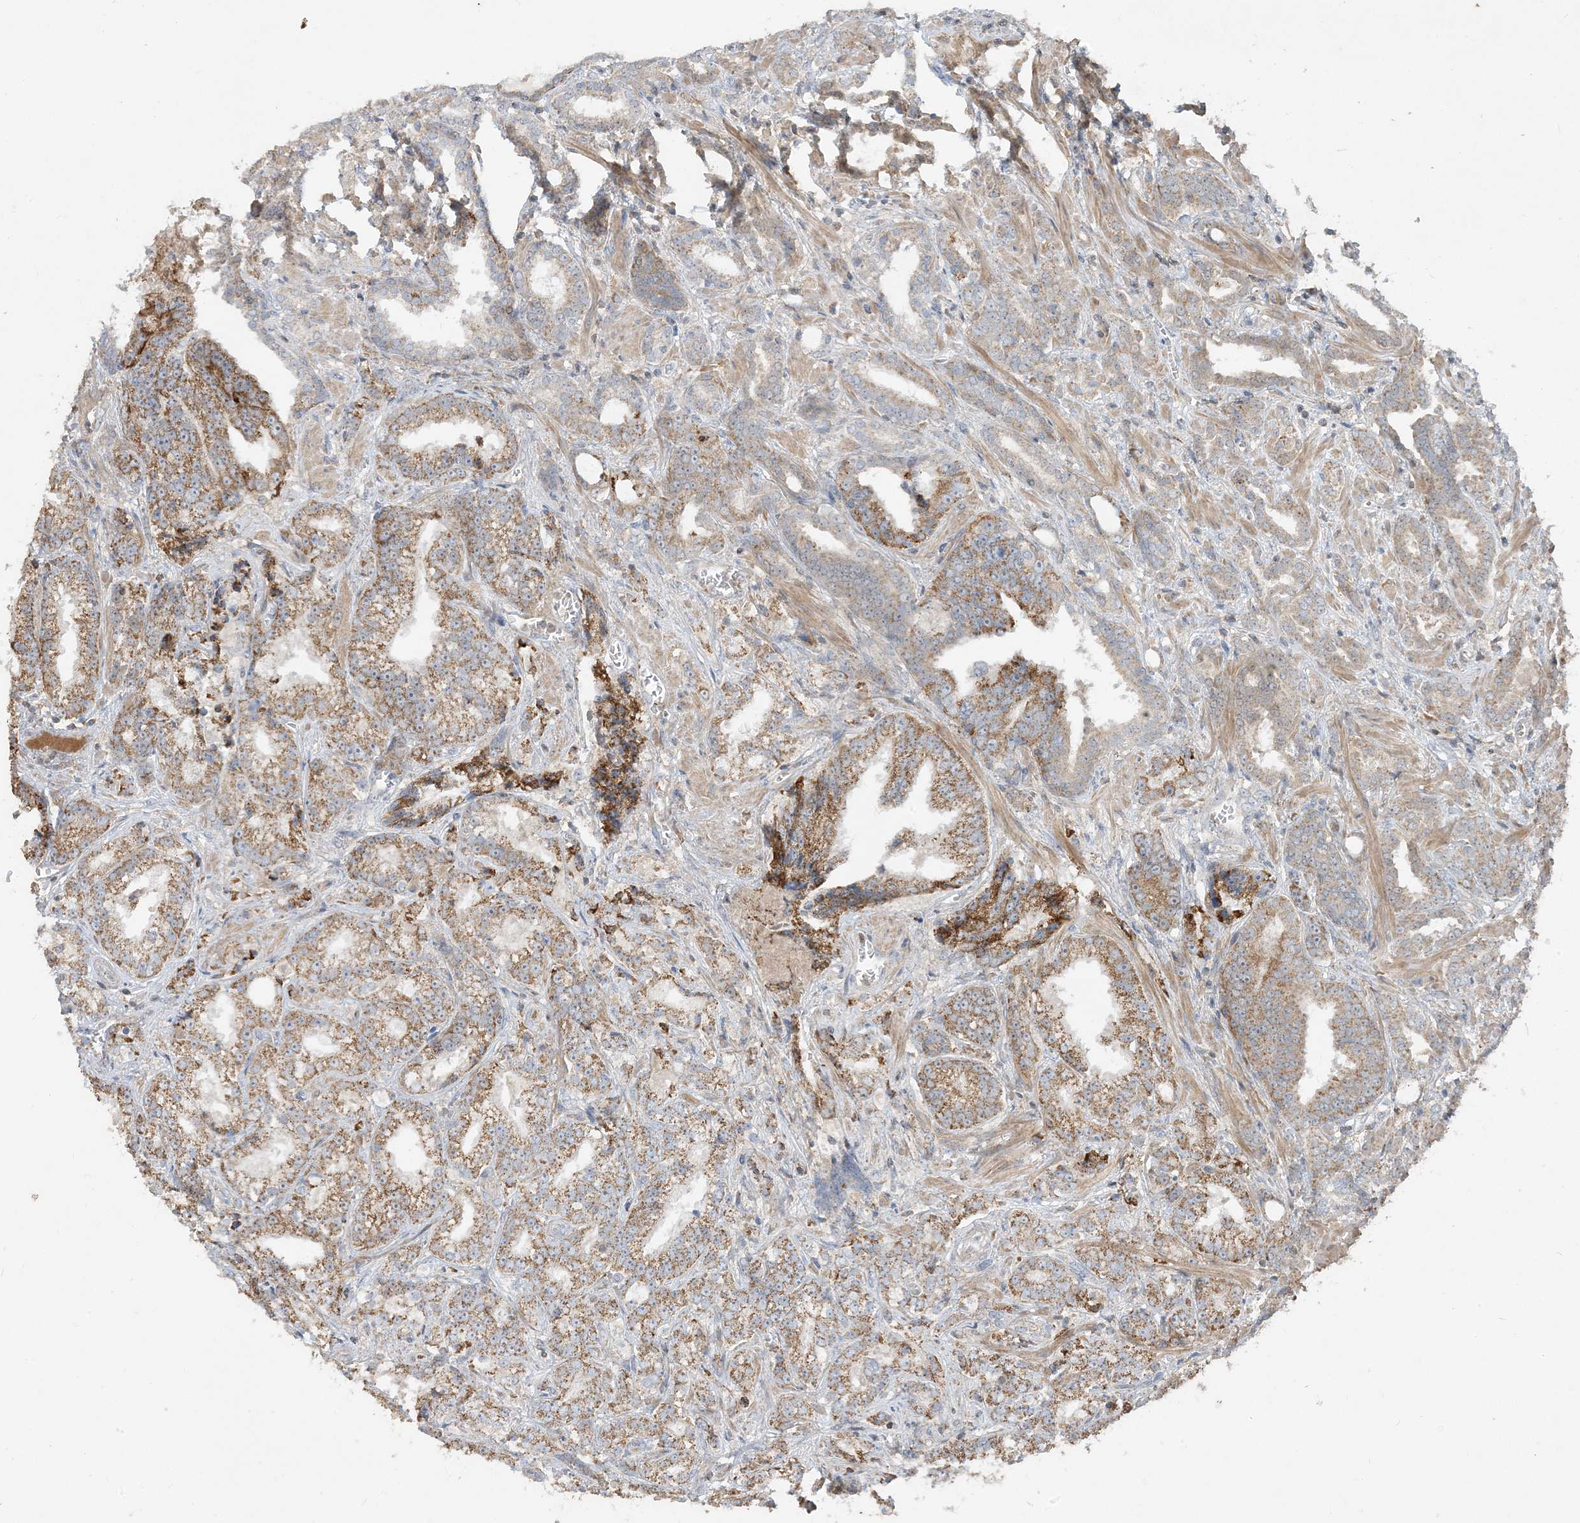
{"staining": {"intensity": "moderate", "quantity": "25%-75%", "location": "cytoplasmic/membranous"}, "tissue": "prostate cancer", "cell_type": "Tumor cells", "image_type": "cancer", "snomed": [{"axis": "morphology", "description": "Adenocarcinoma, High grade"}, {"axis": "topography", "description": "Prostate and seminal vesicle, NOS"}], "caption": "Prostate cancer stained with a brown dye exhibits moderate cytoplasmic/membranous positive positivity in approximately 25%-75% of tumor cells.", "gene": "ECHDC1", "patient": {"sex": "male", "age": 67}}